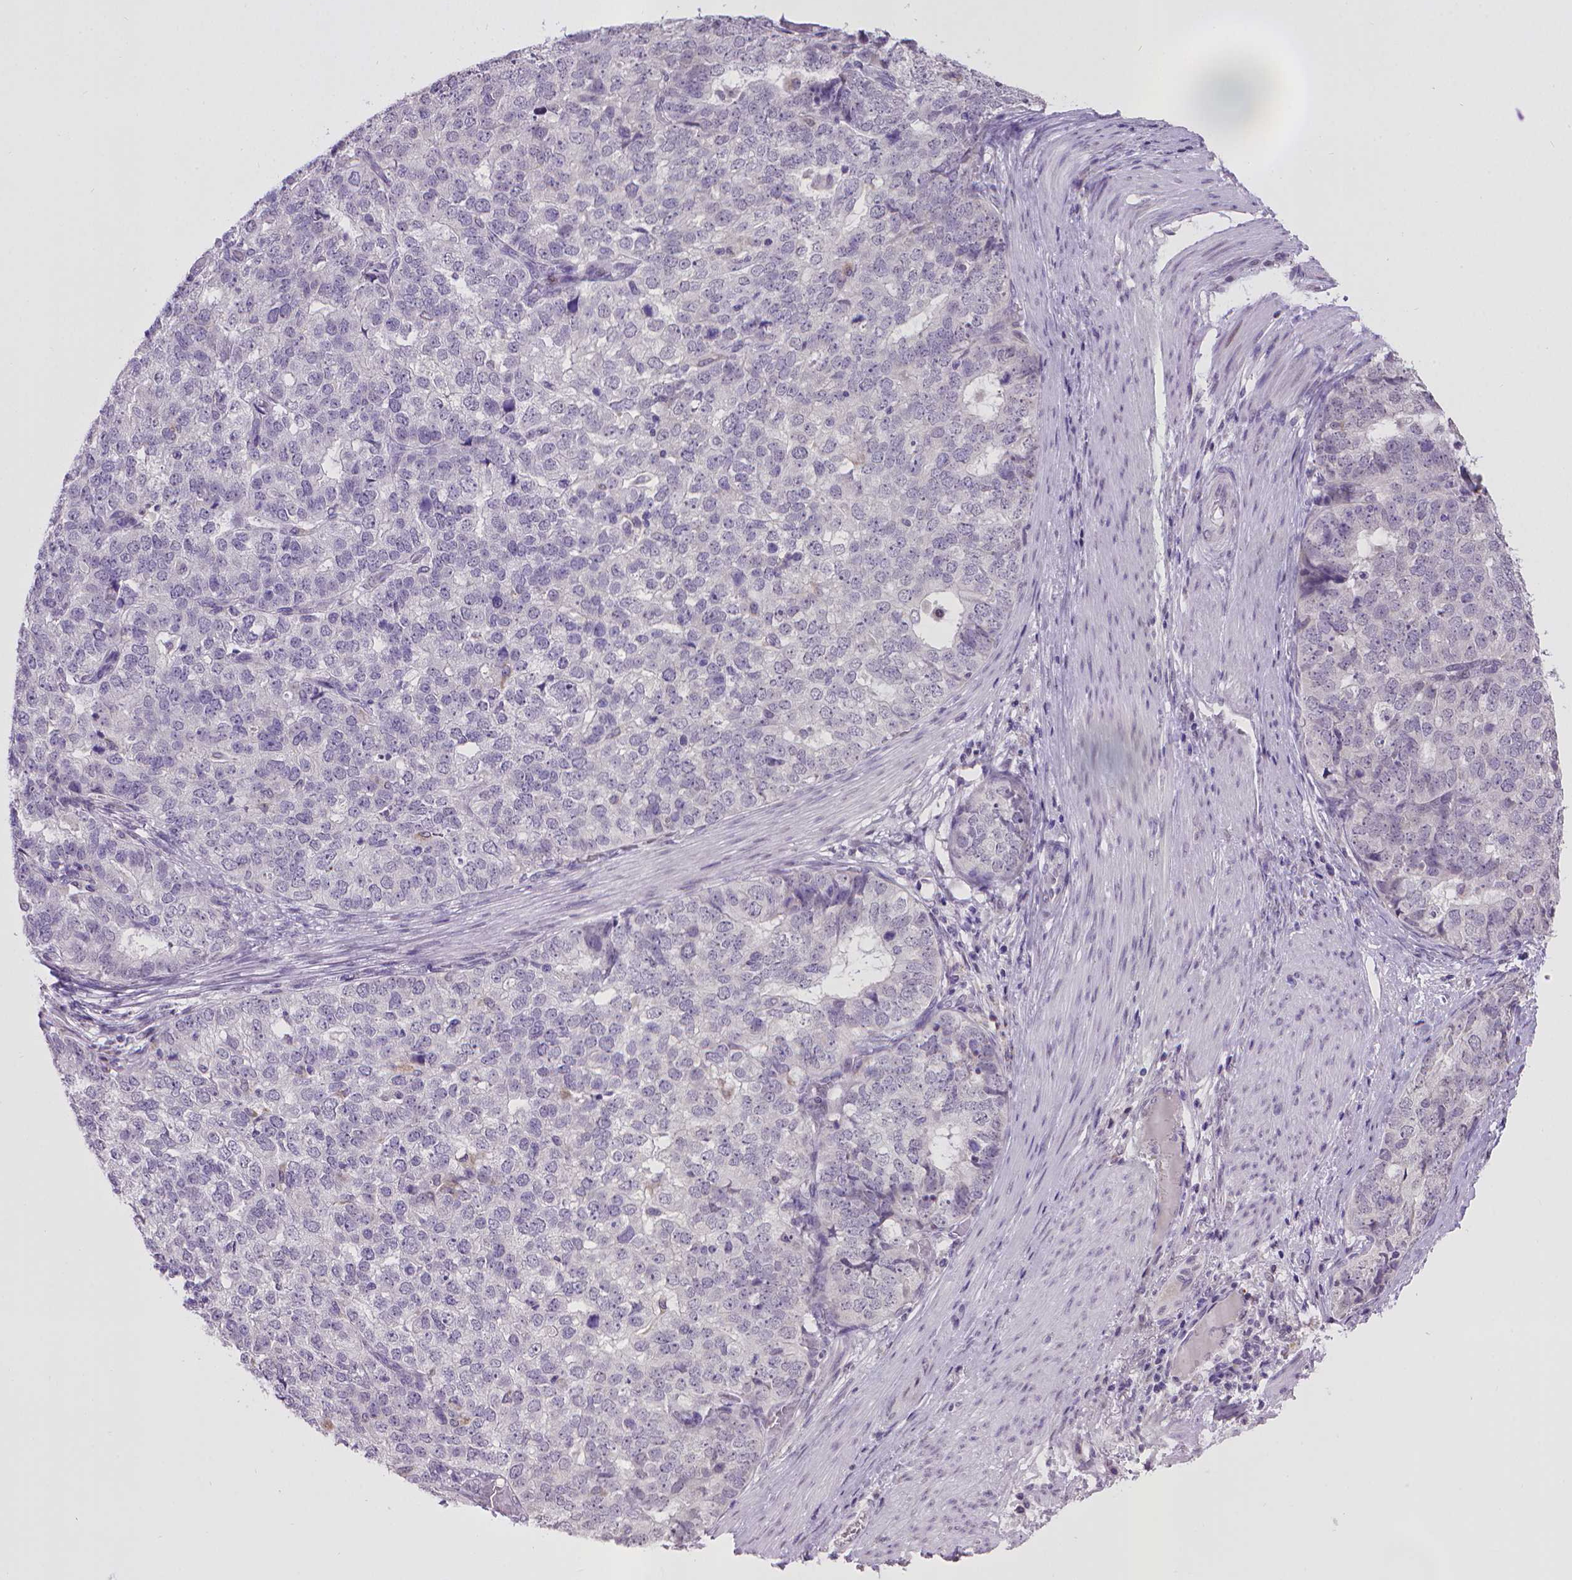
{"staining": {"intensity": "negative", "quantity": "none", "location": "none"}, "tissue": "stomach cancer", "cell_type": "Tumor cells", "image_type": "cancer", "snomed": [{"axis": "morphology", "description": "Adenocarcinoma, NOS"}, {"axis": "topography", "description": "Stomach"}], "caption": "High power microscopy histopathology image of an IHC photomicrograph of stomach cancer, revealing no significant expression in tumor cells.", "gene": "KMO", "patient": {"sex": "male", "age": 69}}